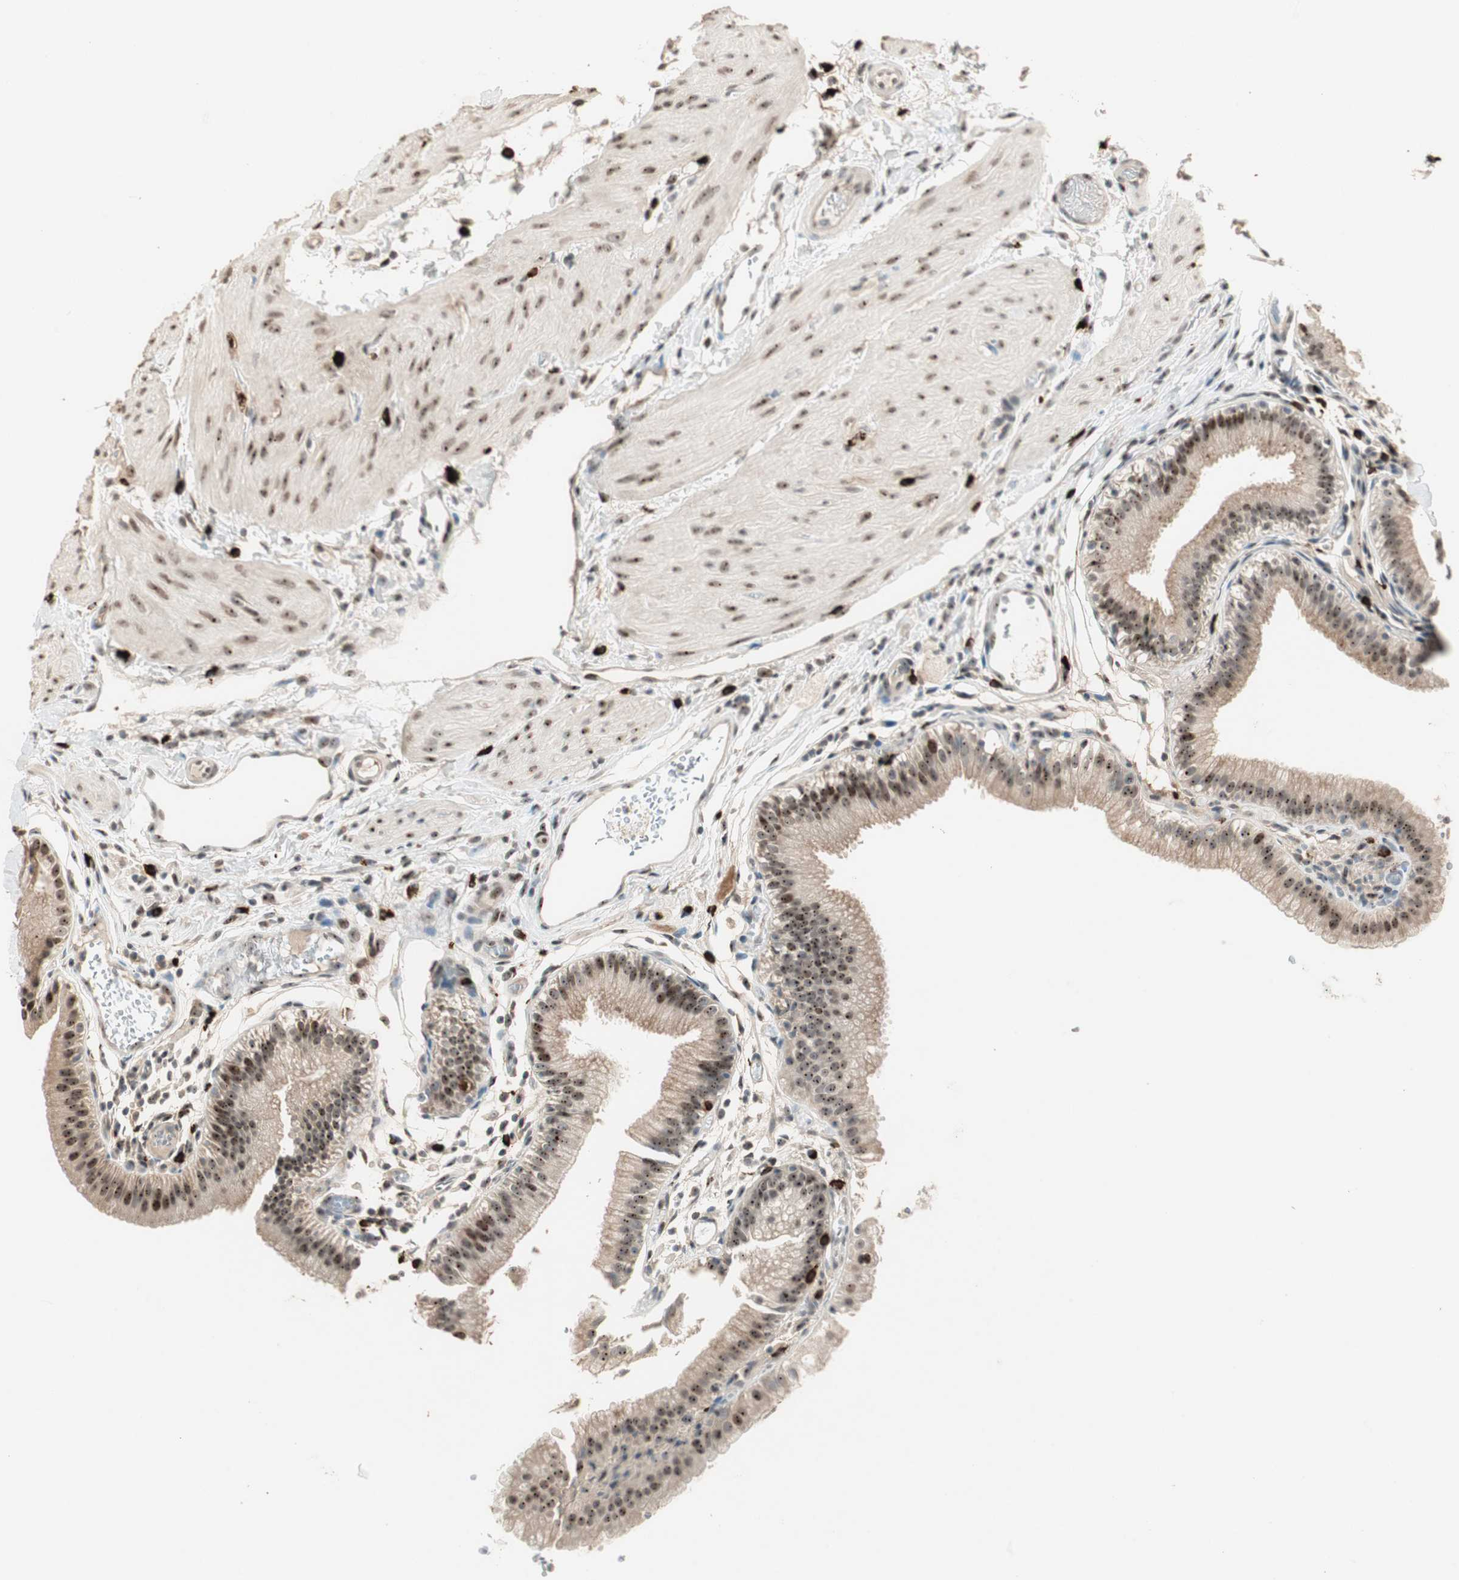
{"staining": {"intensity": "strong", "quantity": ">75%", "location": "cytoplasmic/membranous,nuclear"}, "tissue": "gallbladder", "cell_type": "Glandular cells", "image_type": "normal", "snomed": [{"axis": "morphology", "description": "Normal tissue, NOS"}, {"axis": "topography", "description": "Gallbladder"}], "caption": "IHC image of benign human gallbladder stained for a protein (brown), which exhibits high levels of strong cytoplasmic/membranous,nuclear positivity in approximately >75% of glandular cells.", "gene": "ETV4", "patient": {"sex": "female", "age": 26}}